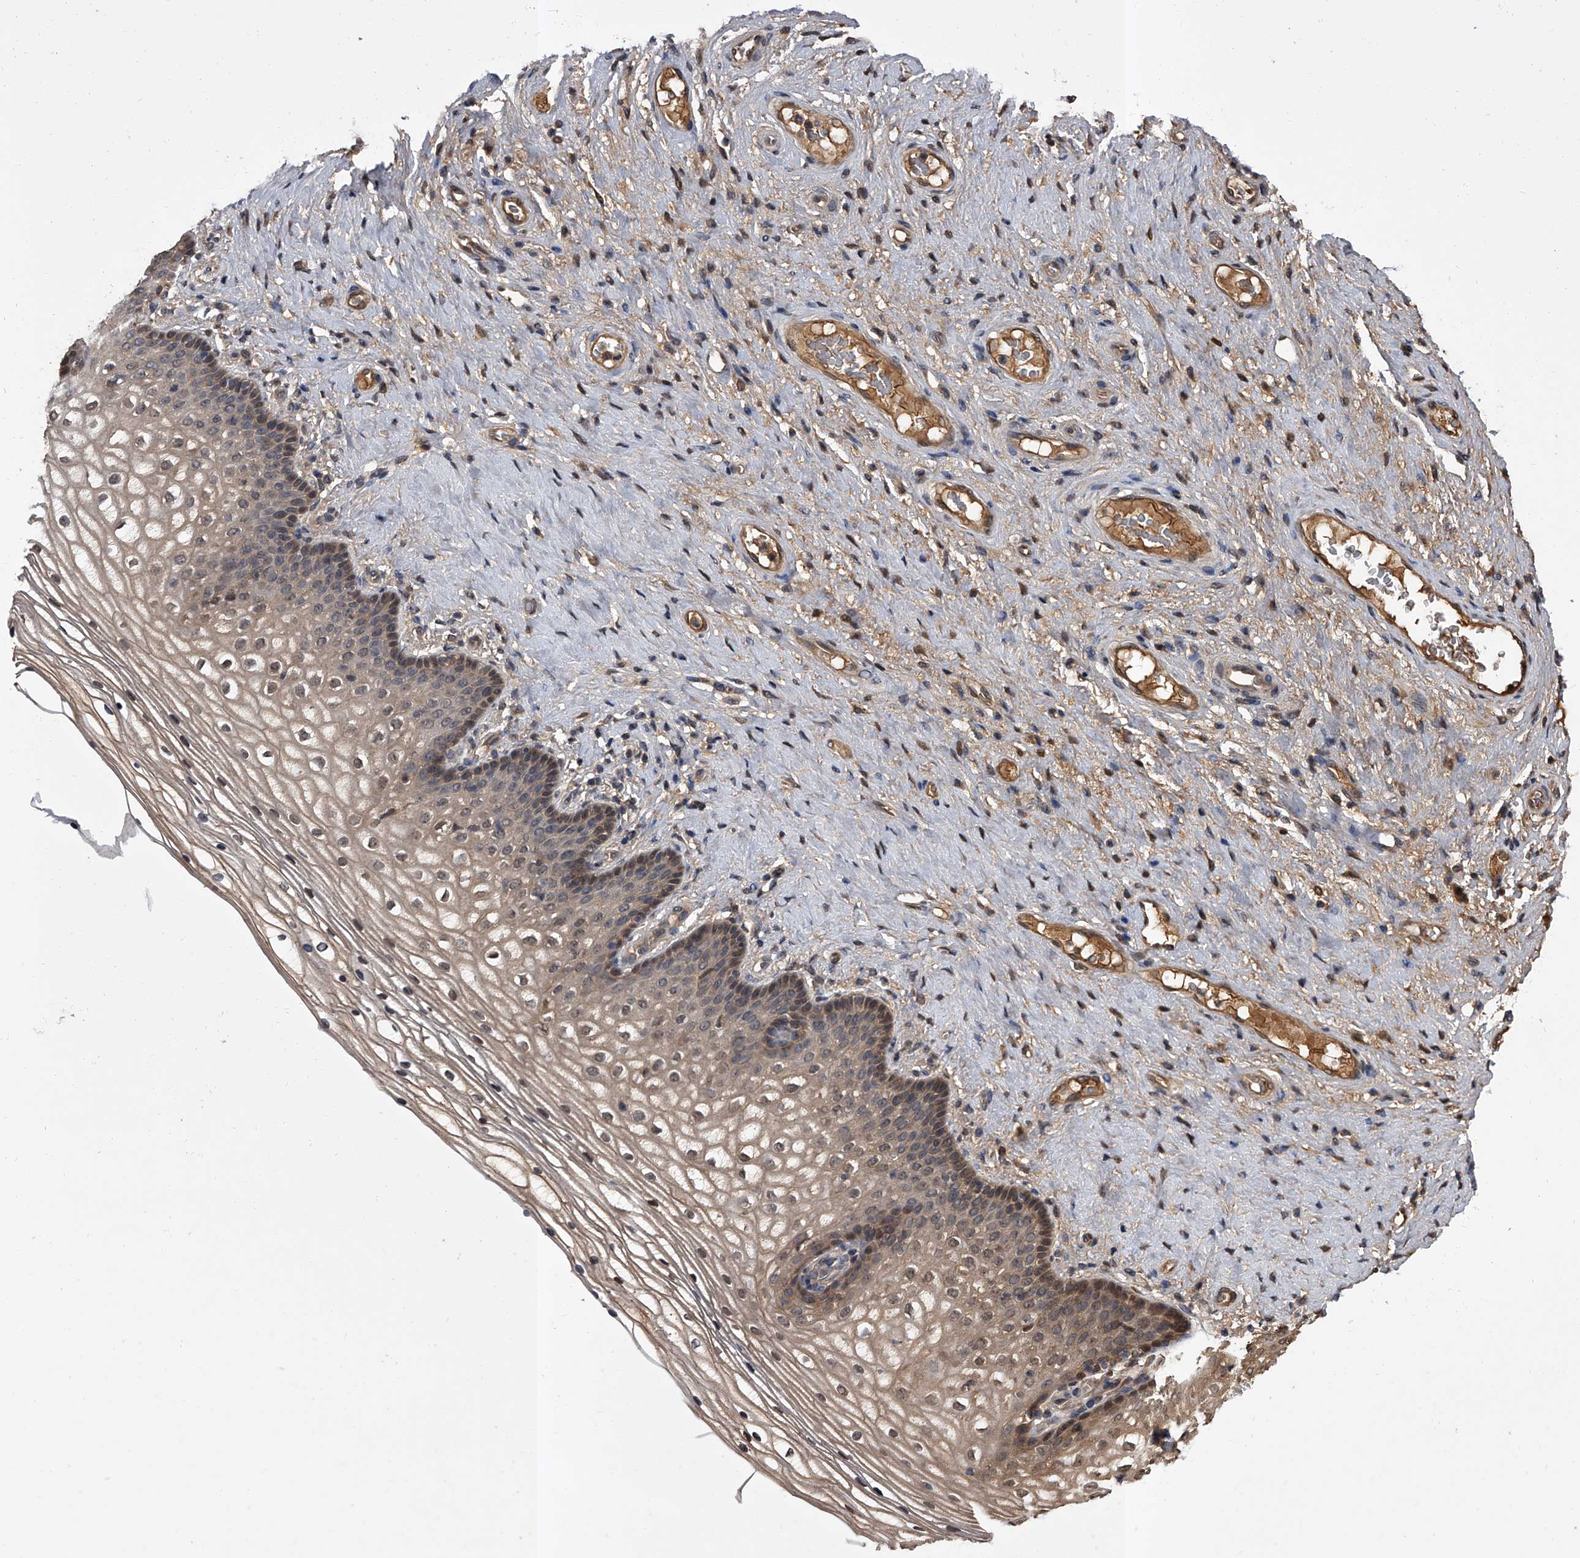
{"staining": {"intensity": "moderate", "quantity": ">75%", "location": "cytoplasmic/membranous,nuclear"}, "tissue": "vagina", "cell_type": "Squamous epithelial cells", "image_type": "normal", "snomed": [{"axis": "morphology", "description": "Normal tissue, NOS"}, {"axis": "topography", "description": "Vagina"}], "caption": "Immunohistochemistry (DAB) staining of benign vagina displays moderate cytoplasmic/membranous,nuclear protein staining in approximately >75% of squamous epithelial cells.", "gene": "SLC18B1", "patient": {"sex": "female", "age": 60}}